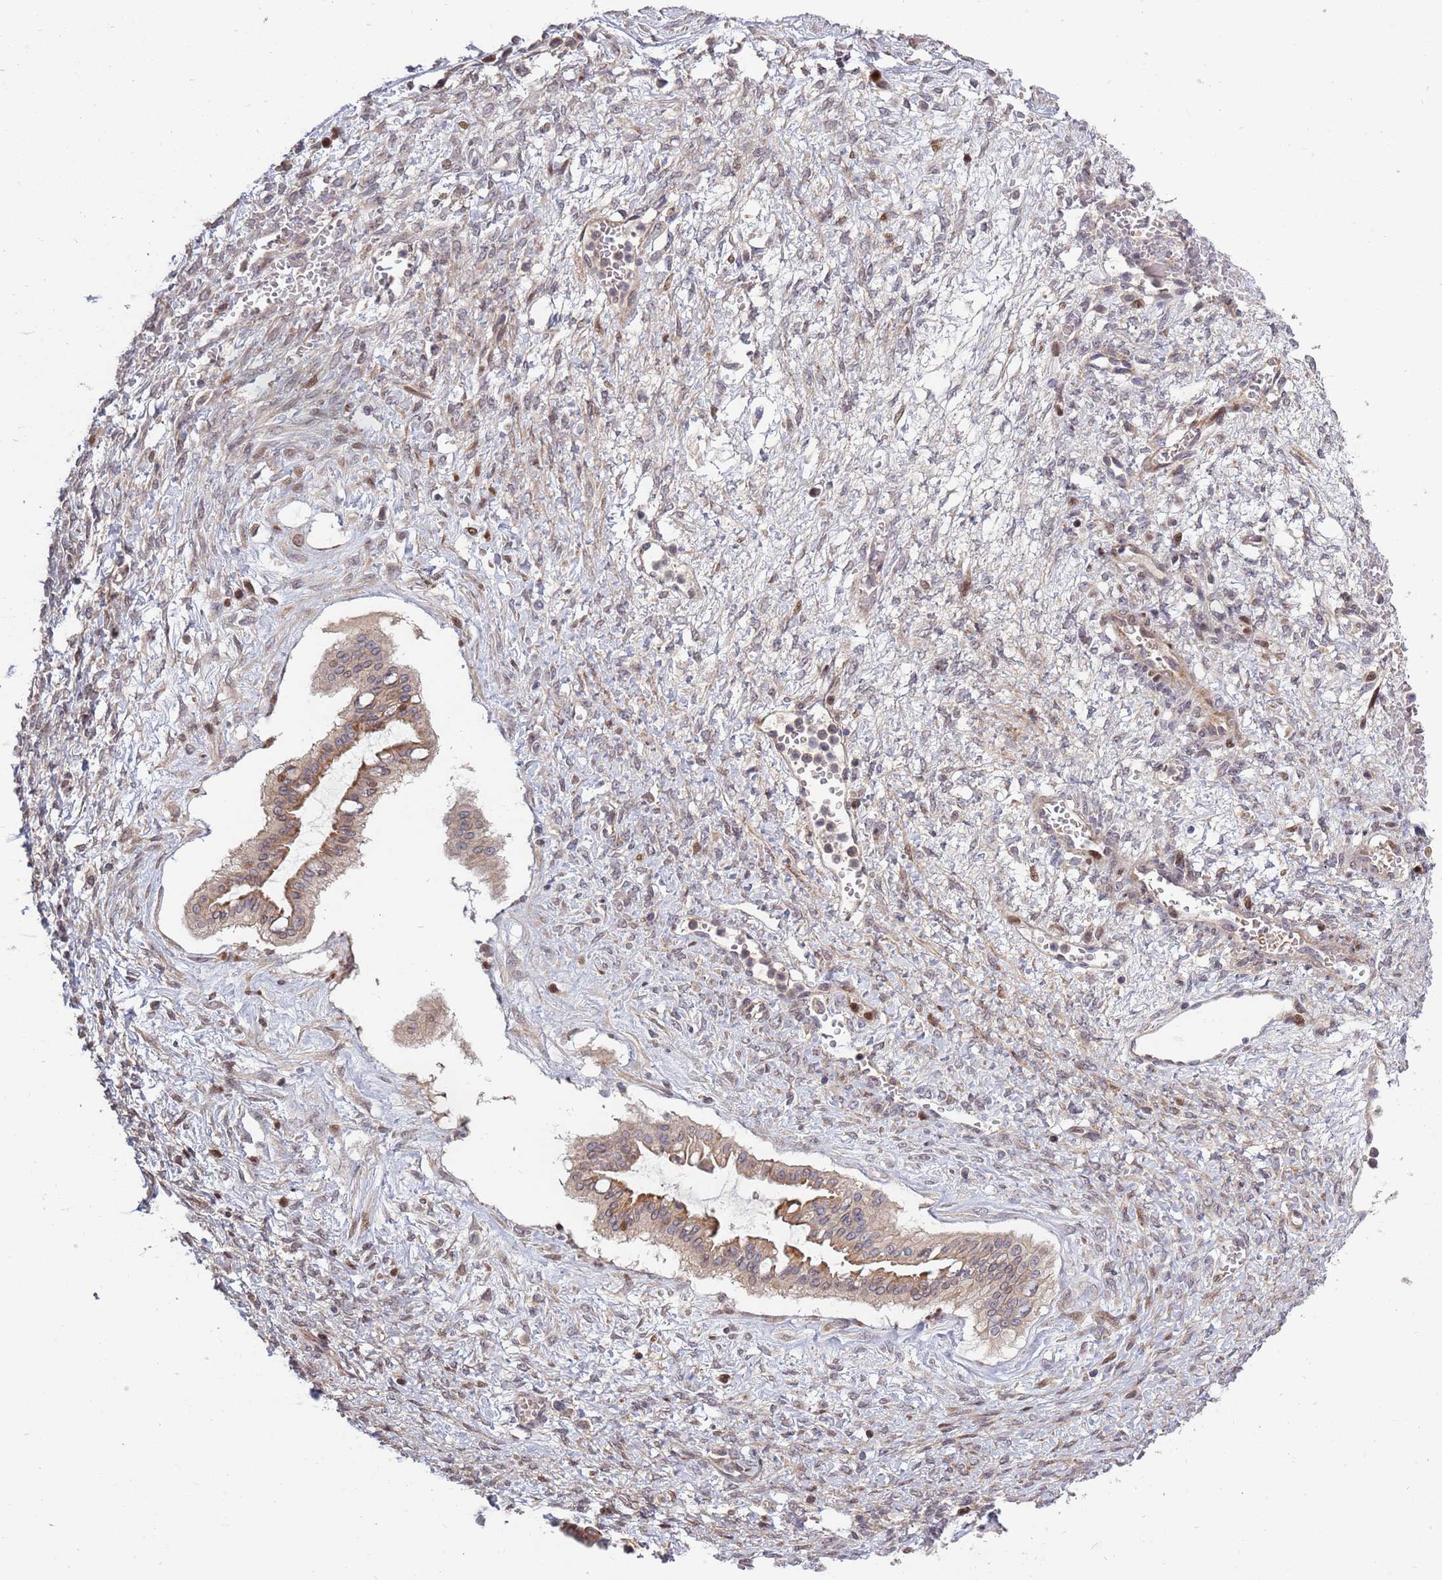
{"staining": {"intensity": "weak", "quantity": ">75%", "location": "cytoplasmic/membranous"}, "tissue": "ovarian cancer", "cell_type": "Tumor cells", "image_type": "cancer", "snomed": [{"axis": "morphology", "description": "Cystadenocarcinoma, mucinous, NOS"}, {"axis": "topography", "description": "Ovary"}], "caption": "Mucinous cystadenocarcinoma (ovarian) tissue exhibits weak cytoplasmic/membranous positivity in approximately >75% of tumor cells", "gene": "SYNDIG1L", "patient": {"sex": "female", "age": 73}}